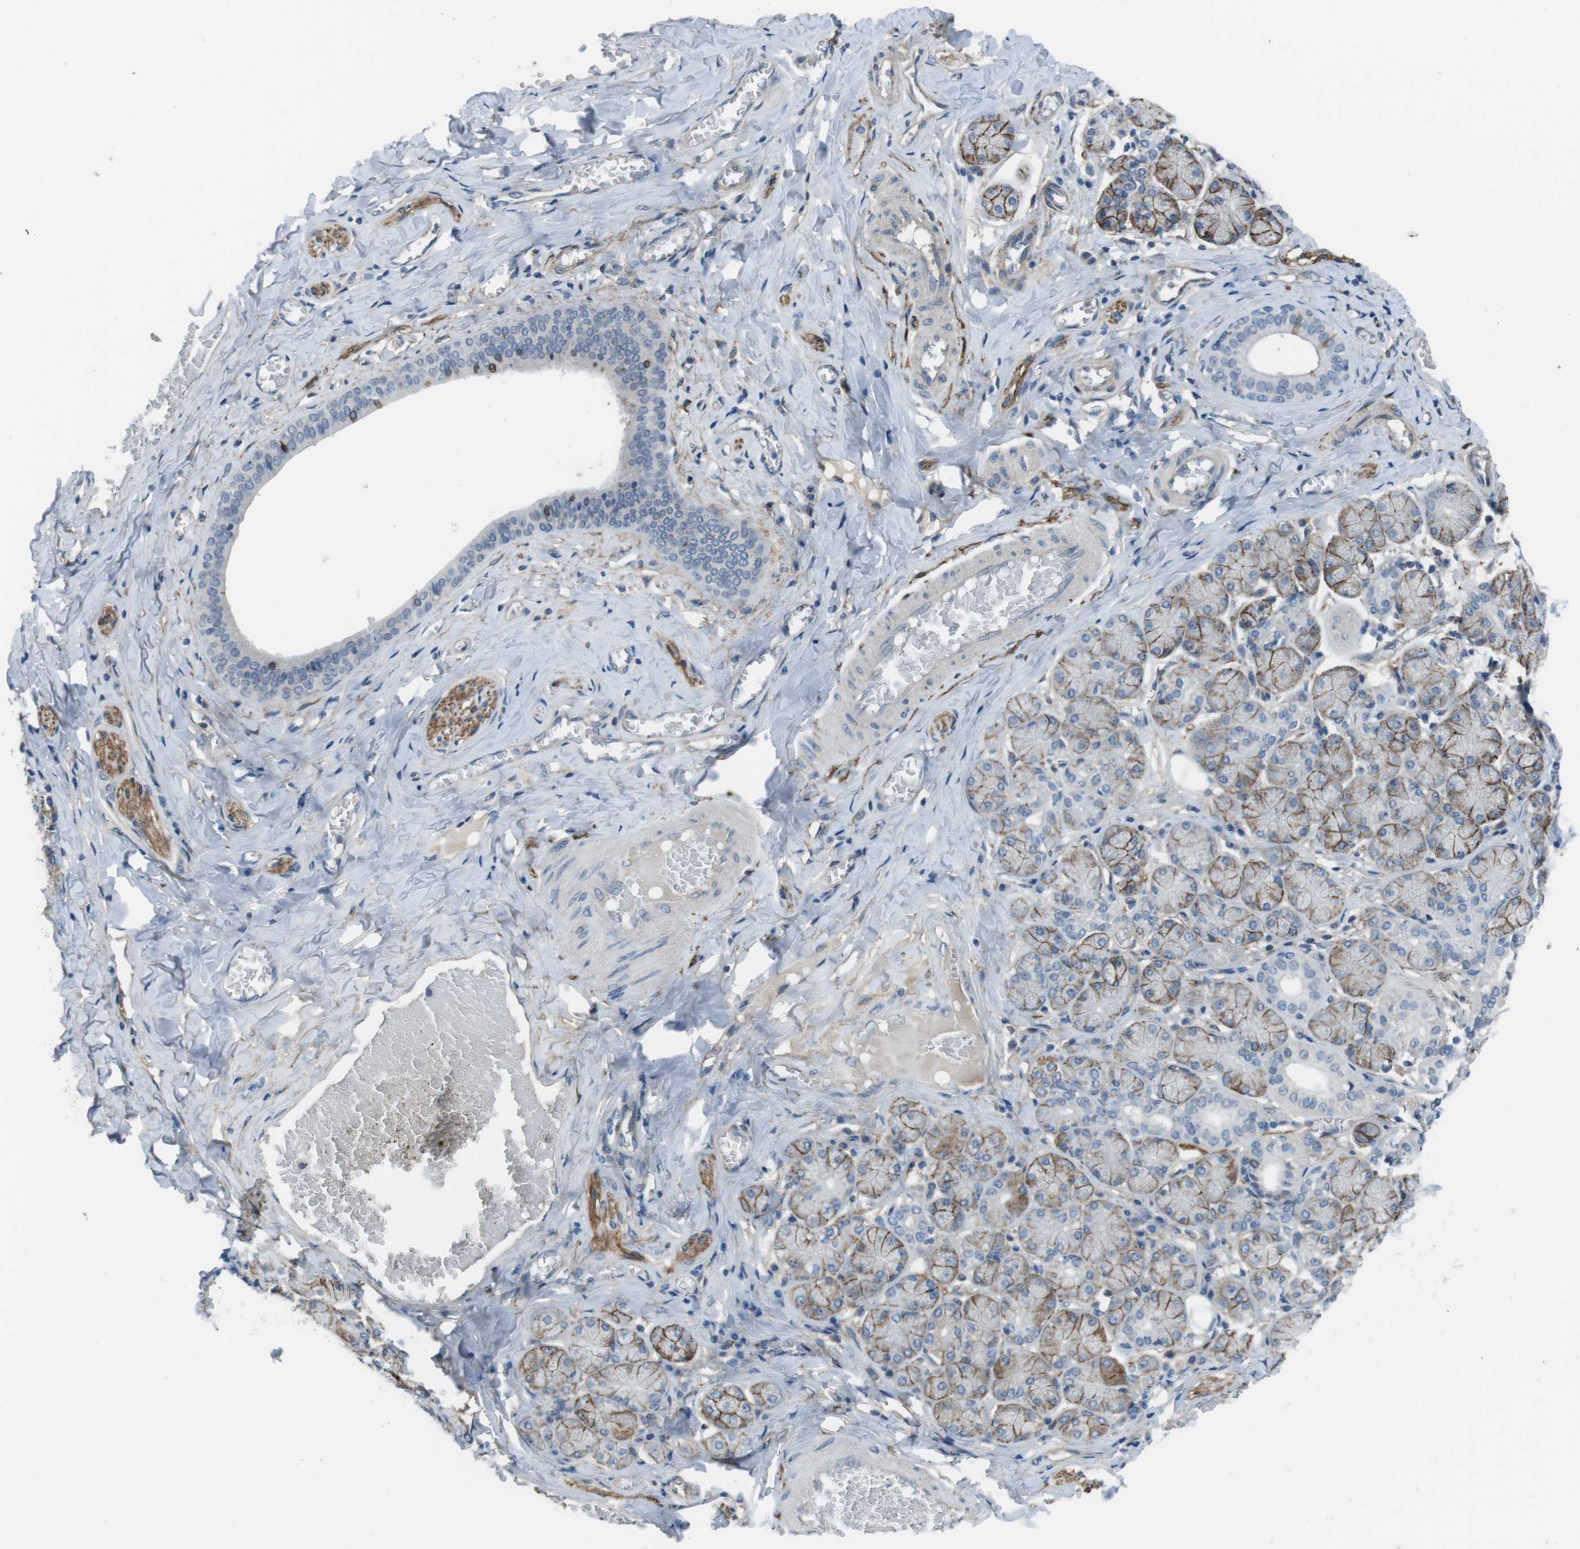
{"staining": {"intensity": "moderate", "quantity": ">75%", "location": "cytoplasmic/membranous"}, "tissue": "salivary gland", "cell_type": "Glandular cells", "image_type": "normal", "snomed": [{"axis": "morphology", "description": "Normal tissue, NOS"}, {"axis": "topography", "description": "Salivary gland"}], "caption": "Immunohistochemical staining of normal salivary gland demonstrates moderate cytoplasmic/membranous protein positivity in about >75% of glandular cells. The staining is performed using DAB brown chromogen to label protein expression. The nuclei are counter-stained blue using hematoxylin.", "gene": "ANK2", "patient": {"sex": "female", "age": 24}}